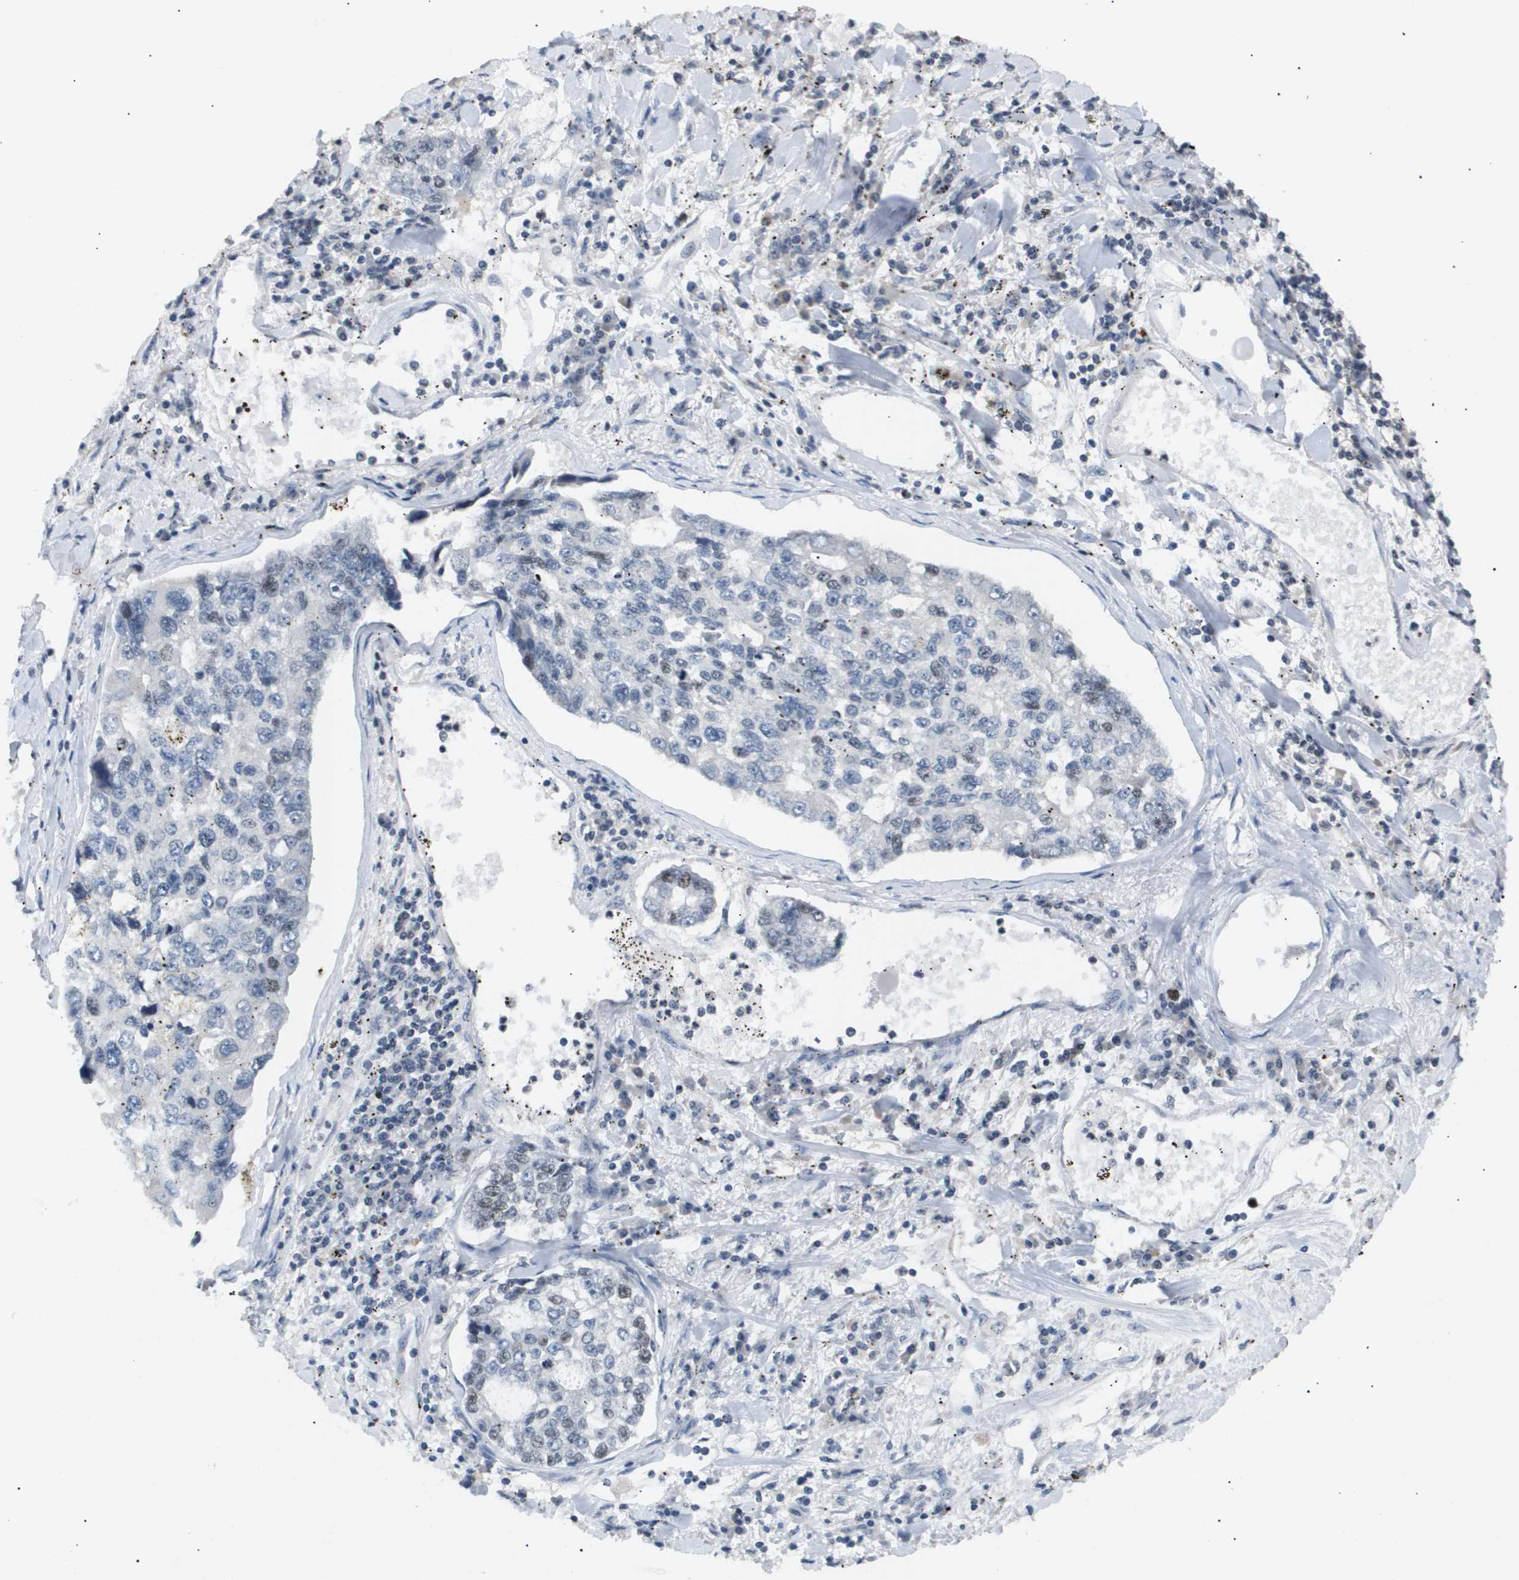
{"staining": {"intensity": "negative", "quantity": "none", "location": "none"}, "tissue": "lung cancer", "cell_type": "Tumor cells", "image_type": "cancer", "snomed": [{"axis": "morphology", "description": "Adenocarcinoma, NOS"}, {"axis": "topography", "description": "Lung"}], "caption": "Immunohistochemical staining of human lung cancer displays no significant positivity in tumor cells.", "gene": "ANAPC2", "patient": {"sex": "male", "age": 49}}